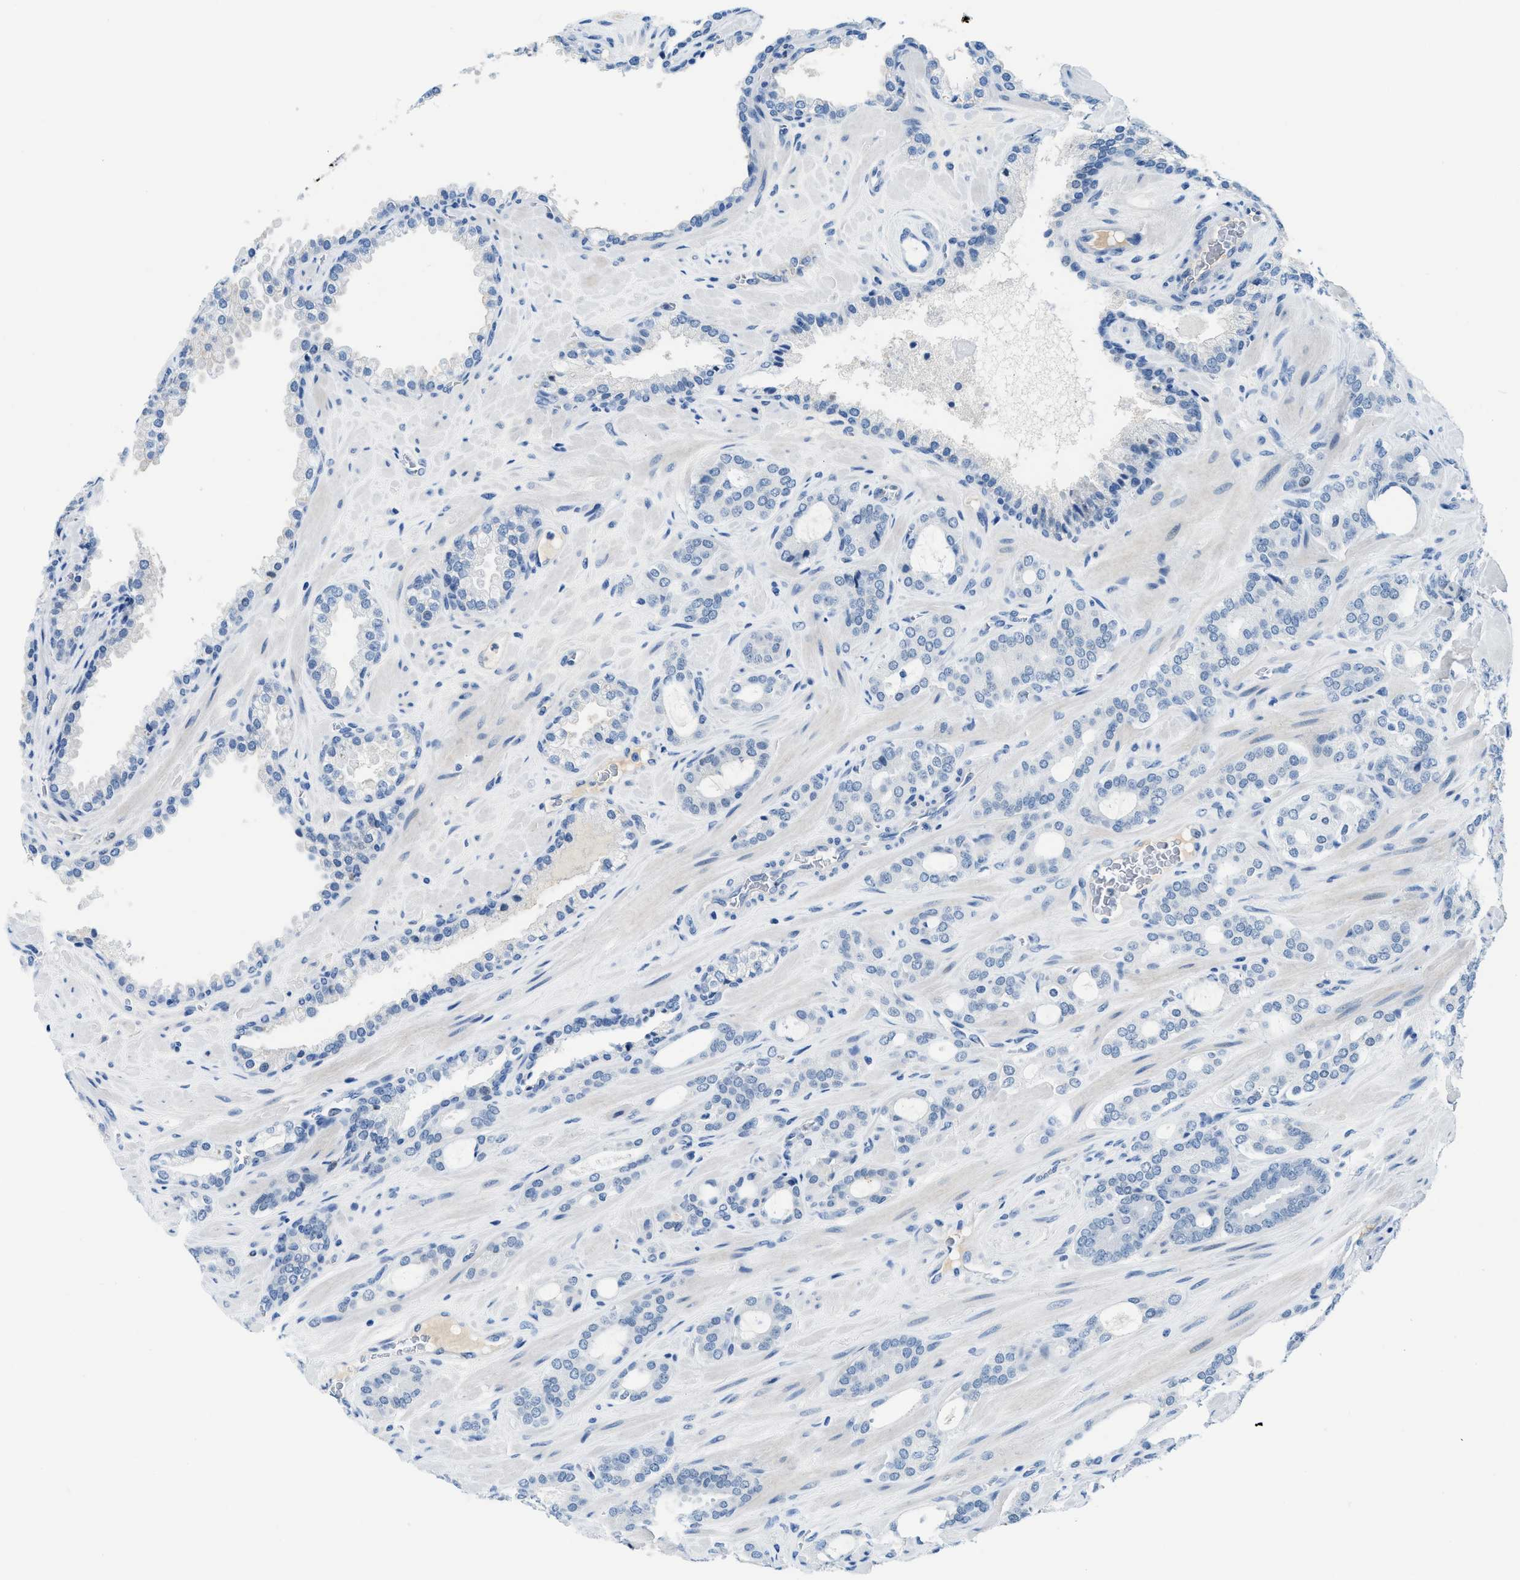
{"staining": {"intensity": "negative", "quantity": "none", "location": "none"}, "tissue": "prostate cancer", "cell_type": "Tumor cells", "image_type": "cancer", "snomed": [{"axis": "morphology", "description": "Adenocarcinoma, Low grade"}, {"axis": "topography", "description": "Prostate"}], "caption": "This is an IHC image of human low-grade adenocarcinoma (prostate). There is no staining in tumor cells.", "gene": "MBL2", "patient": {"sex": "male", "age": 63}}